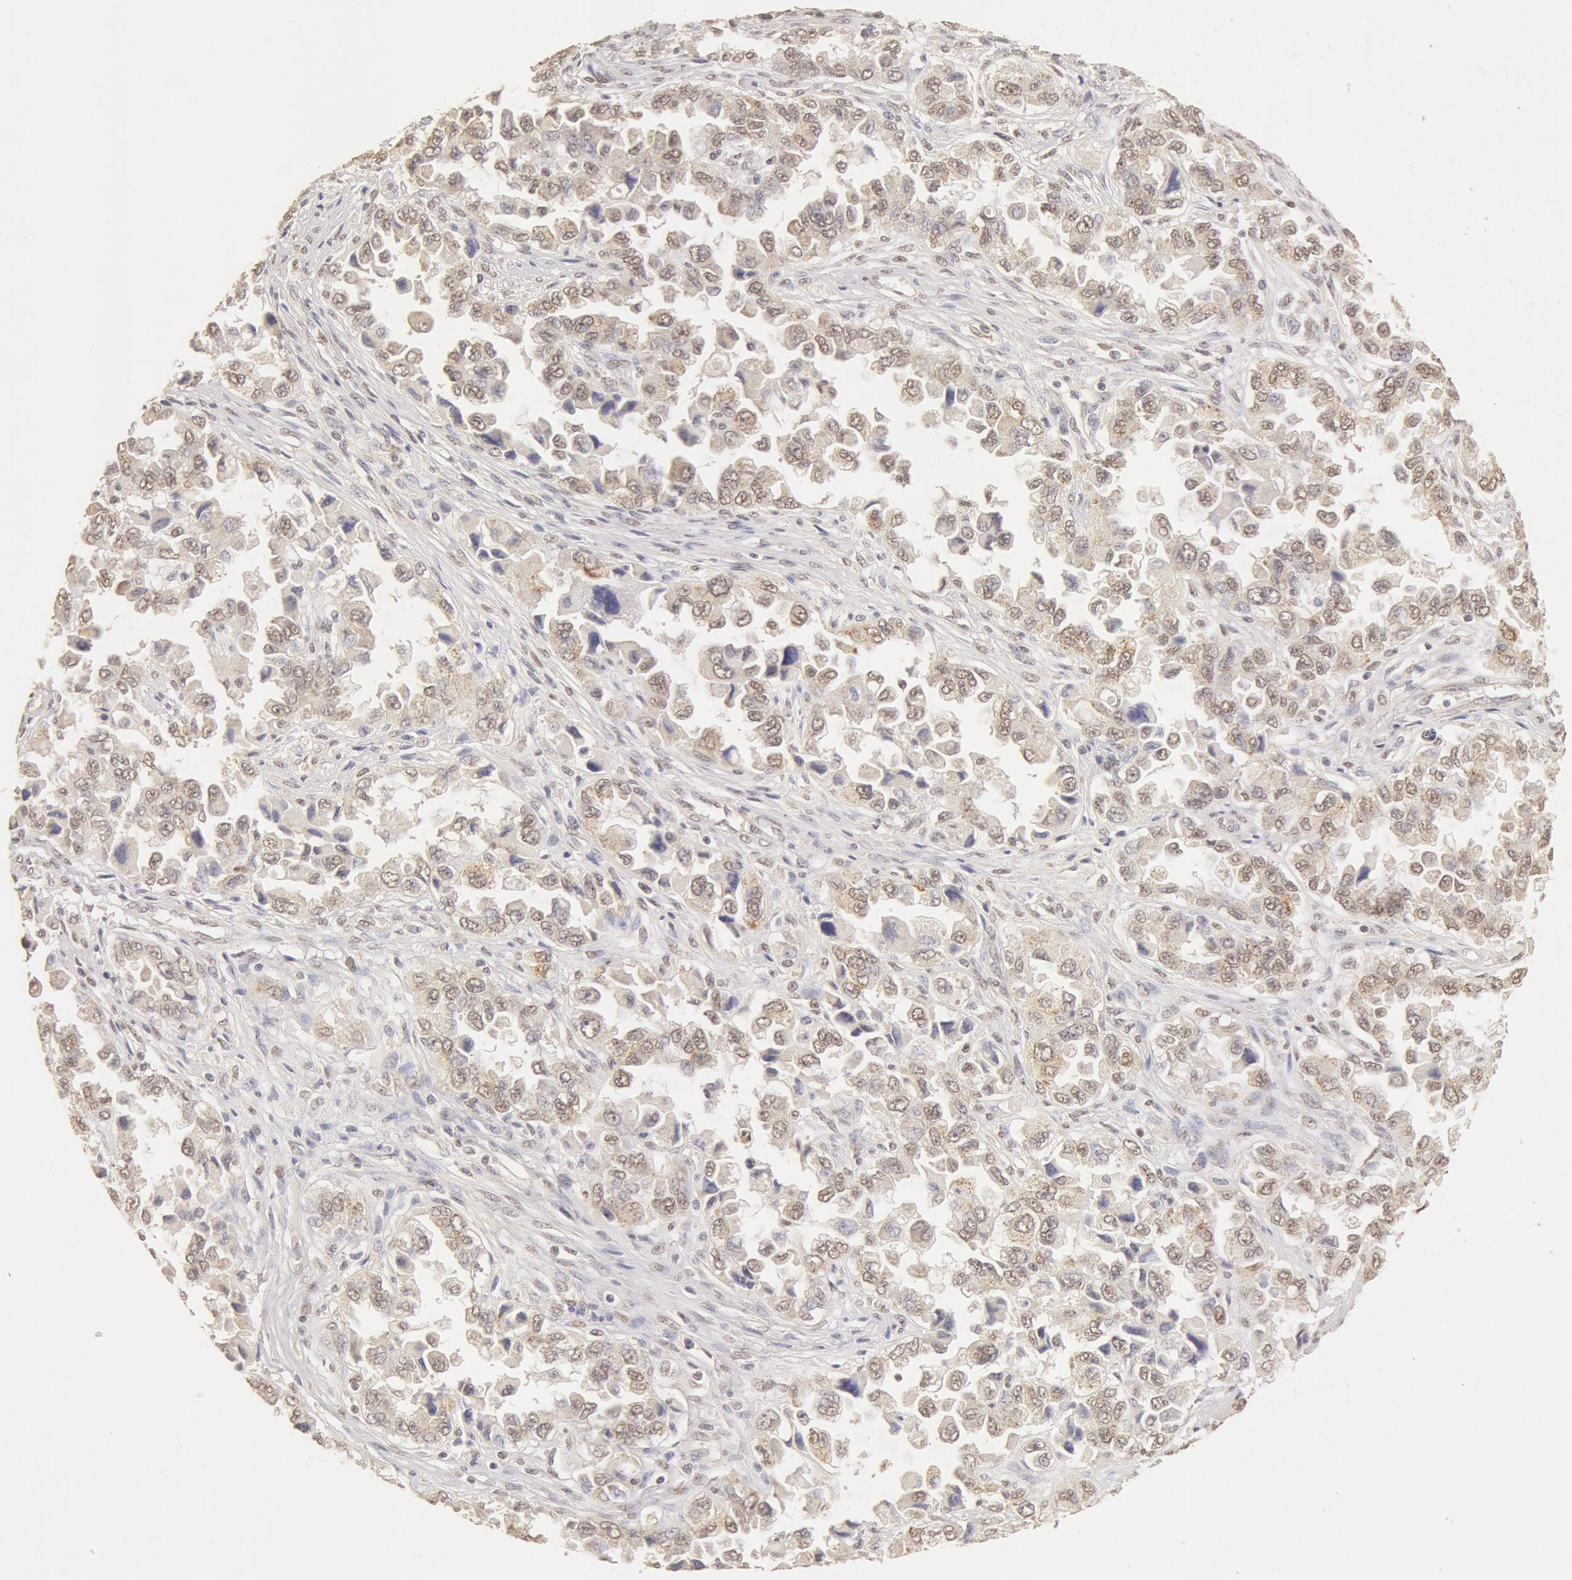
{"staining": {"intensity": "weak", "quantity": ">75%", "location": "cytoplasmic/membranous,nuclear"}, "tissue": "ovarian cancer", "cell_type": "Tumor cells", "image_type": "cancer", "snomed": [{"axis": "morphology", "description": "Cystadenocarcinoma, serous, NOS"}, {"axis": "topography", "description": "Ovary"}], "caption": "Immunohistochemical staining of serous cystadenocarcinoma (ovarian) displays low levels of weak cytoplasmic/membranous and nuclear protein positivity in about >75% of tumor cells.", "gene": "SNRNP70", "patient": {"sex": "female", "age": 84}}